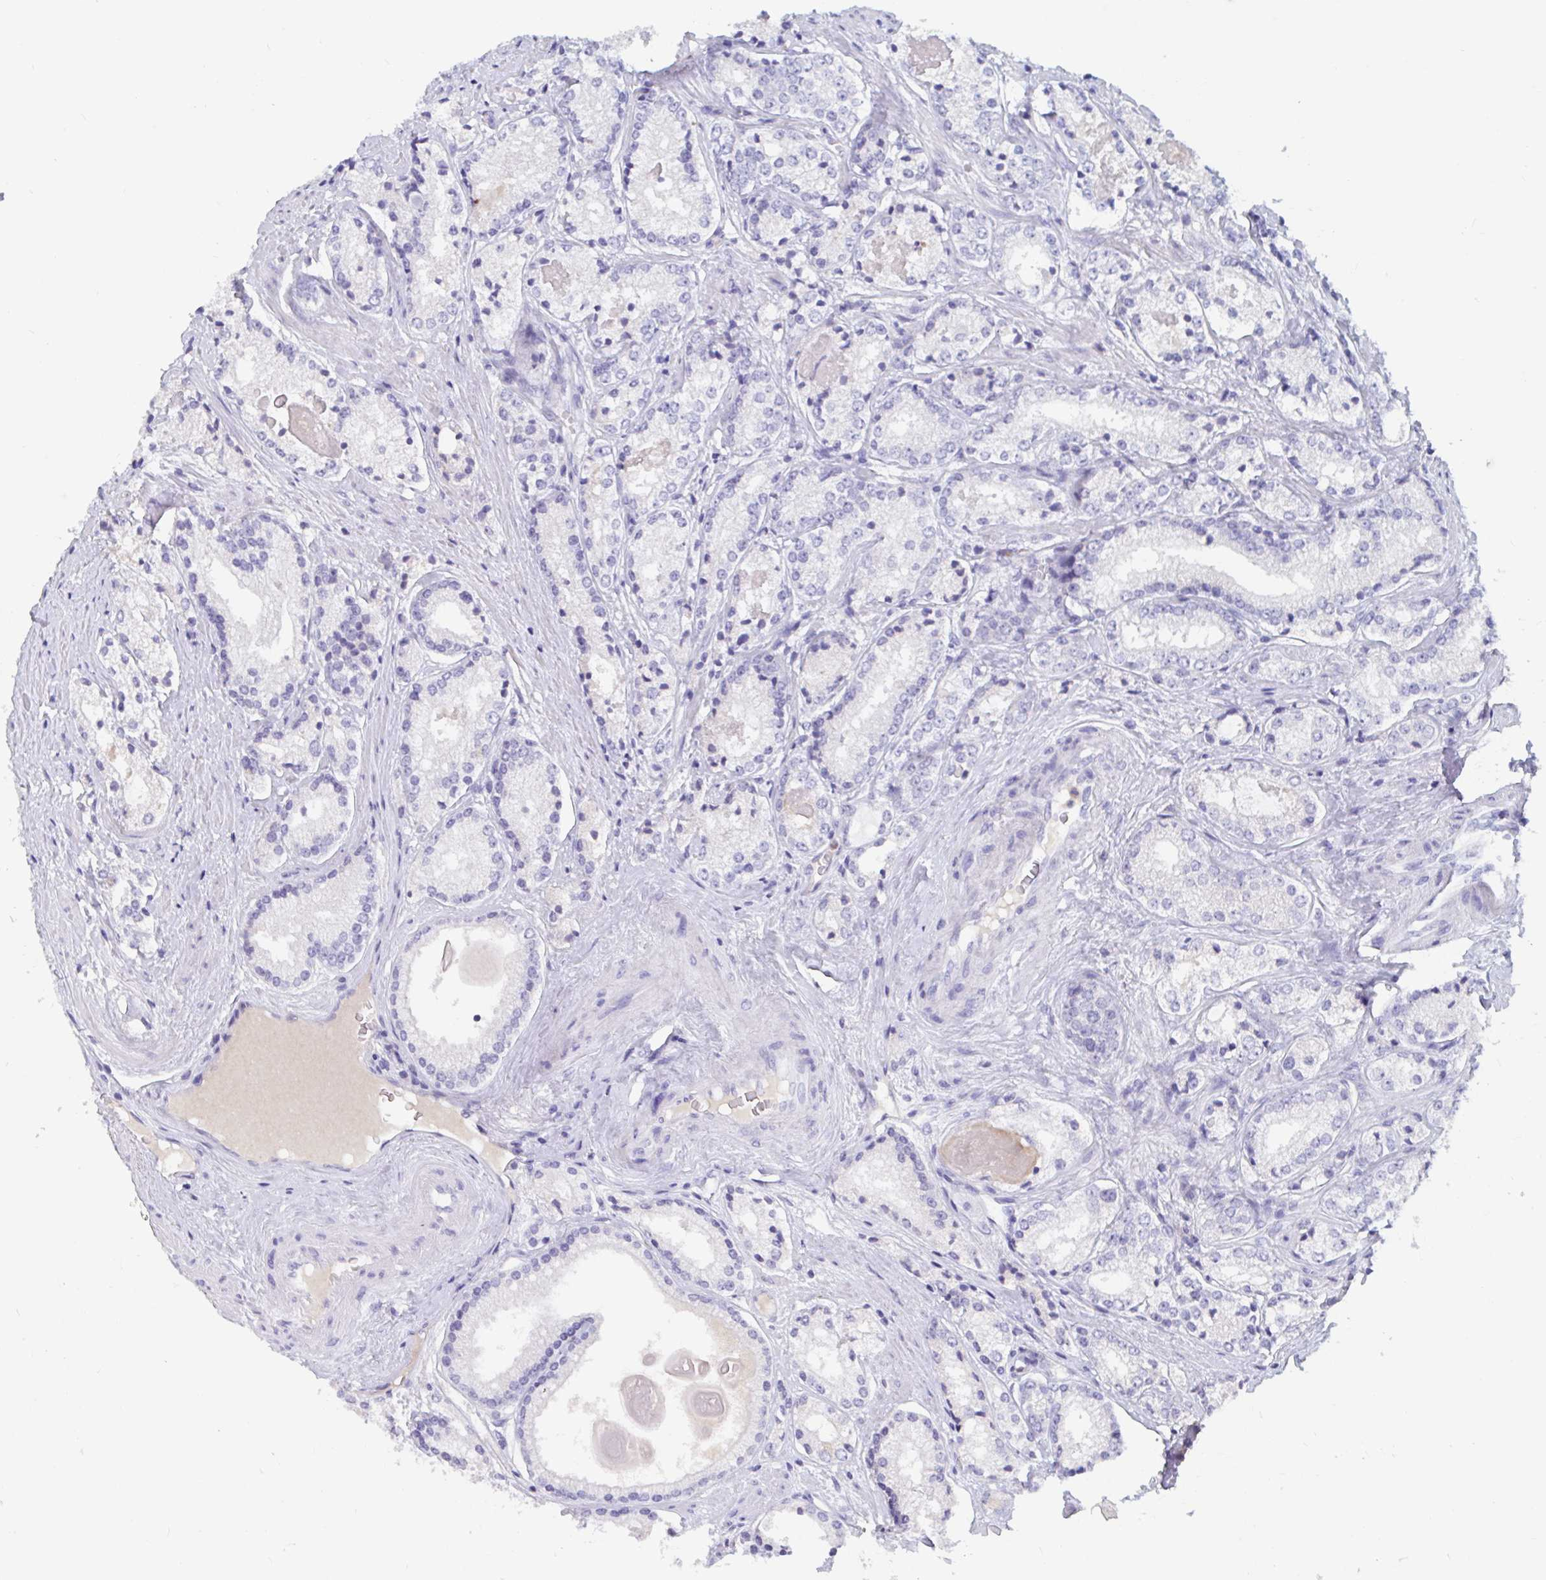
{"staining": {"intensity": "negative", "quantity": "none", "location": "none"}, "tissue": "prostate cancer", "cell_type": "Tumor cells", "image_type": "cancer", "snomed": [{"axis": "morphology", "description": "Adenocarcinoma, NOS"}, {"axis": "morphology", "description": "Adenocarcinoma, Low grade"}, {"axis": "topography", "description": "Prostate"}], "caption": "DAB (3,3'-diaminobenzidine) immunohistochemical staining of prostate adenocarcinoma (low-grade) shows no significant expression in tumor cells.", "gene": "ZNHIT2", "patient": {"sex": "male", "age": 68}}